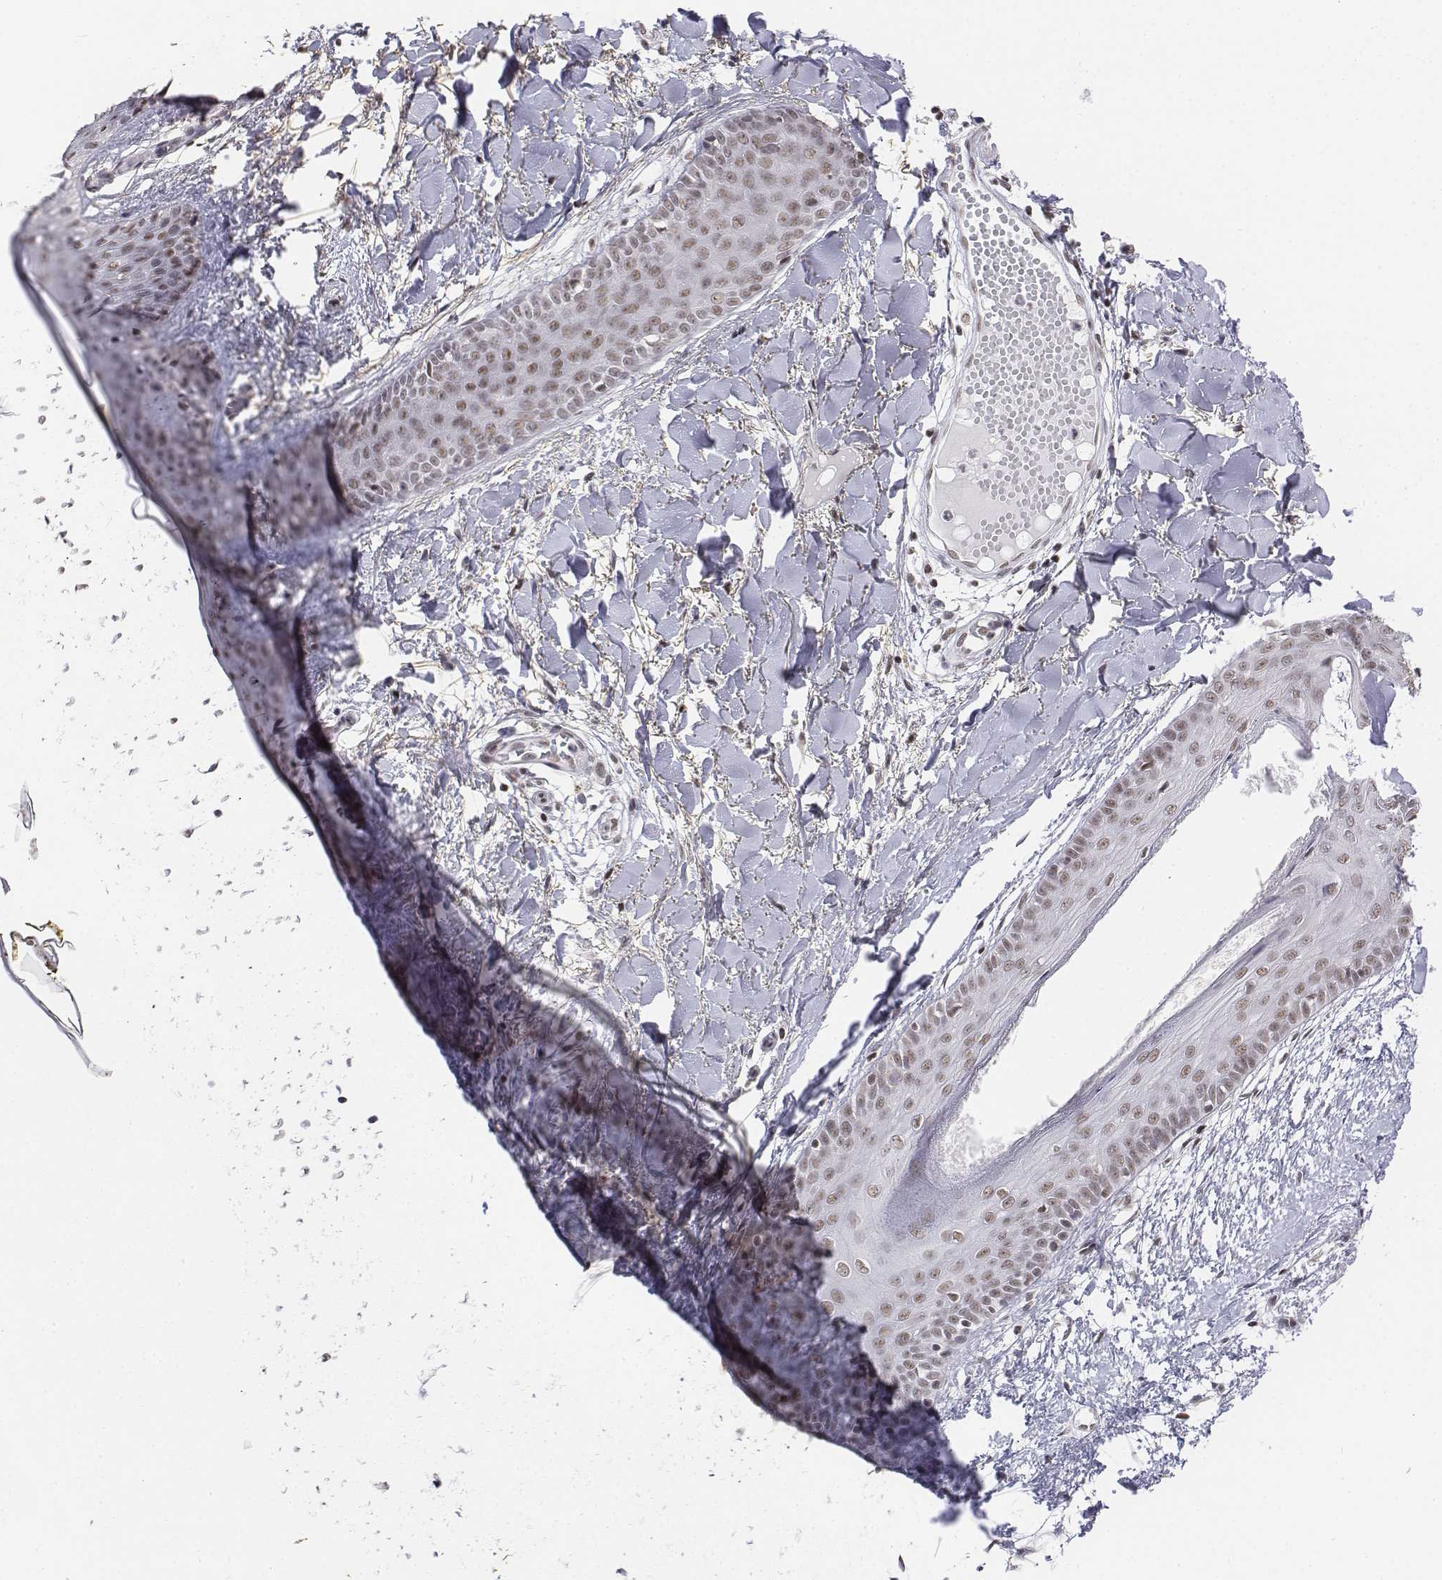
{"staining": {"intensity": "weak", "quantity": ">75%", "location": "nuclear"}, "tissue": "skin", "cell_type": "Fibroblasts", "image_type": "normal", "snomed": [{"axis": "morphology", "description": "Normal tissue, NOS"}, {"axis": "topography", "description": "Skin"}], "caption": "Immunohistochemical staining of unremarkable skin exhibits low levels of weak nuclear staining in approximately >75% of fibroblasts.", "gene": "SETD1A", "patient": {"sex": "female", "age": 34}}